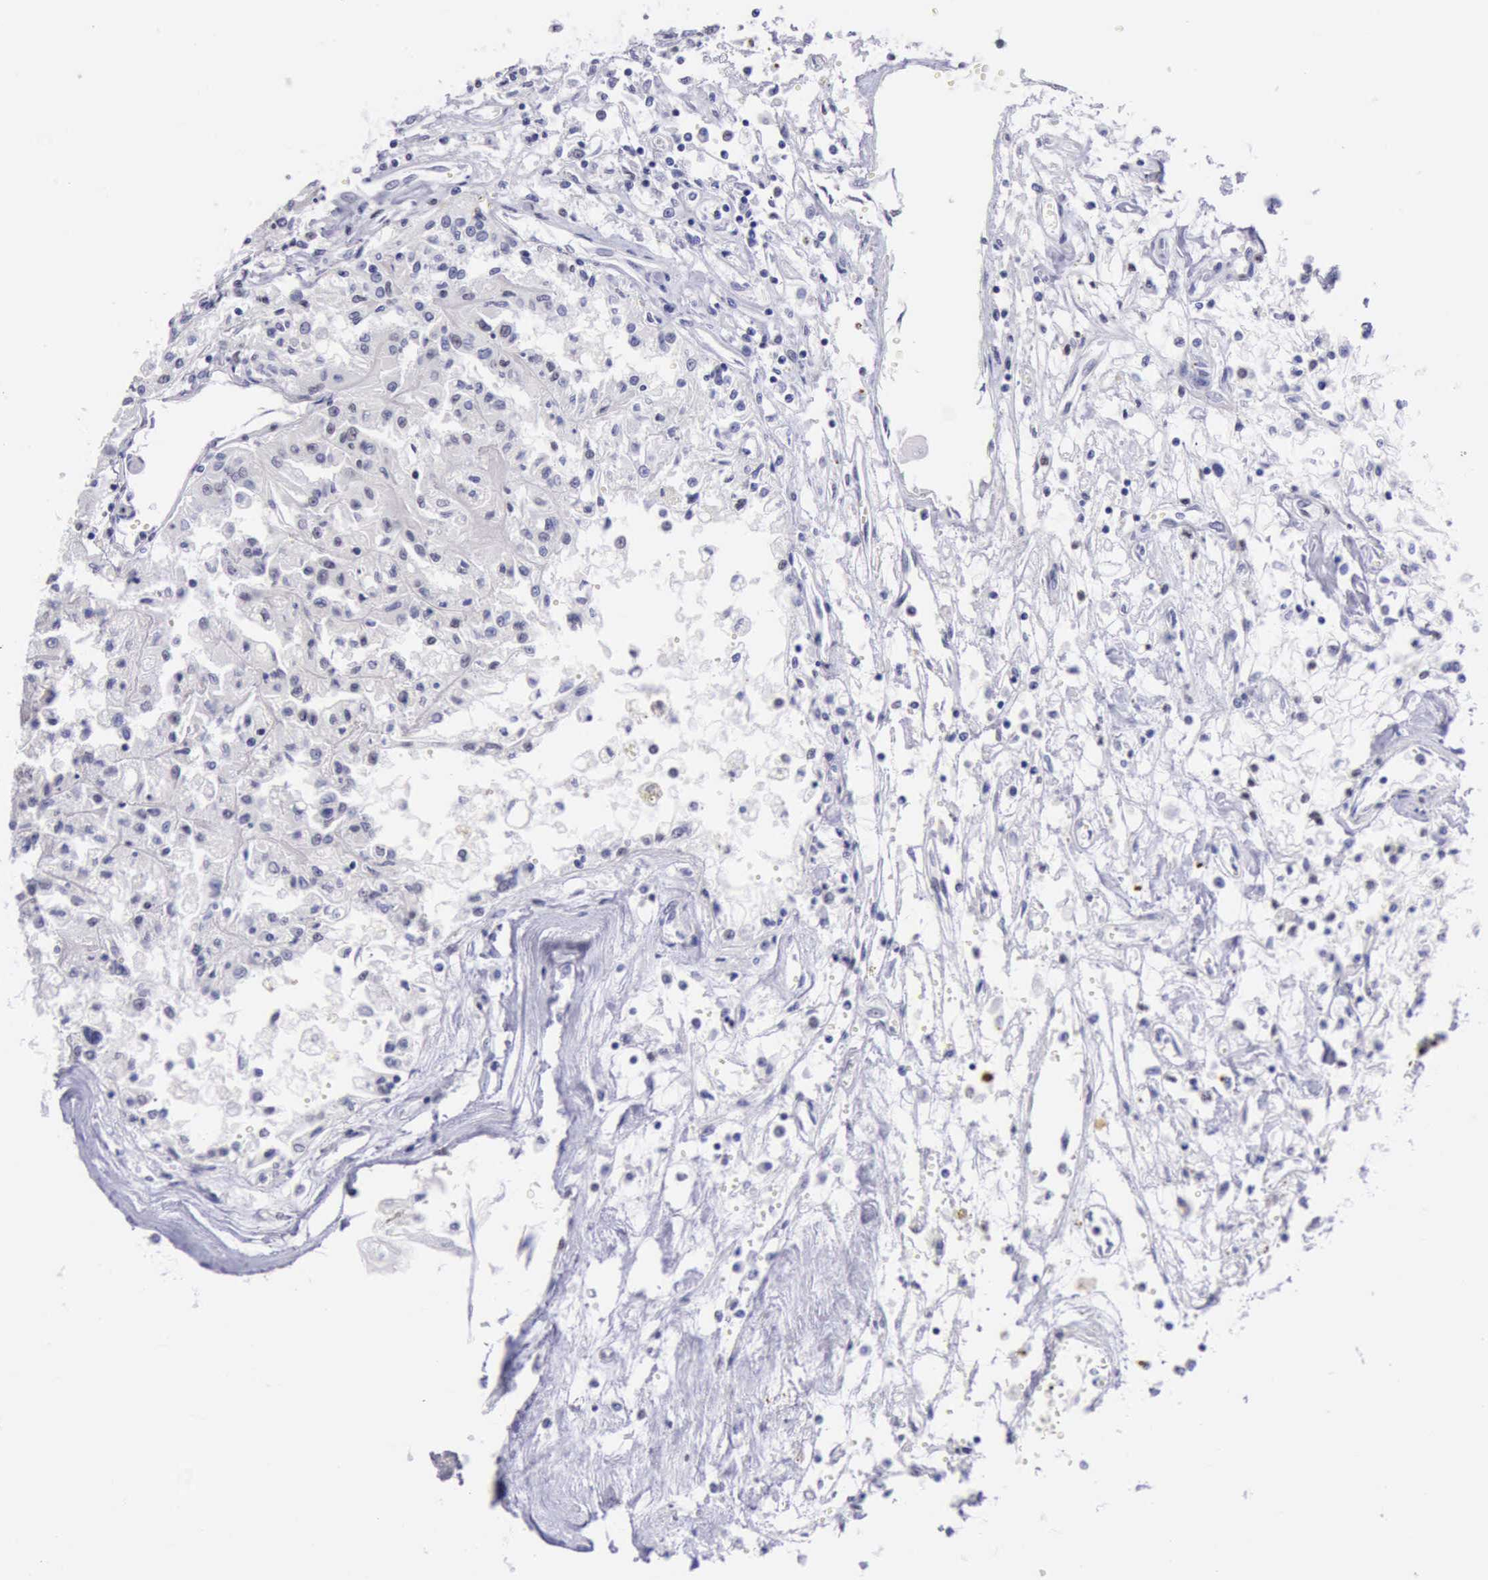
{"staining": {"intensity": "negative", "quantity": "none", "location": "none"}, "tissue": "renal cancer", "cell_type": "Tumor cells", "image_type": "cancer", "snomed": [{"axis": "morphology", "description": "Adenocarcinoma, NOS"}, {"axis": "topography", "description": "Kidney"}], "caption": "Immunohistochemistry photomicrograph of neoplastic tissue: human renal adenocarcinoma stained with DAB (3,3'-diaminobenzidine) exhibits no significant protein expression in tumor cells. The staining is performed using DAB brown chromogen with nuclei counter-stained in using hematoxylin.", "gene": "EP300", "patient": {"sex": "male", "age": 78}}